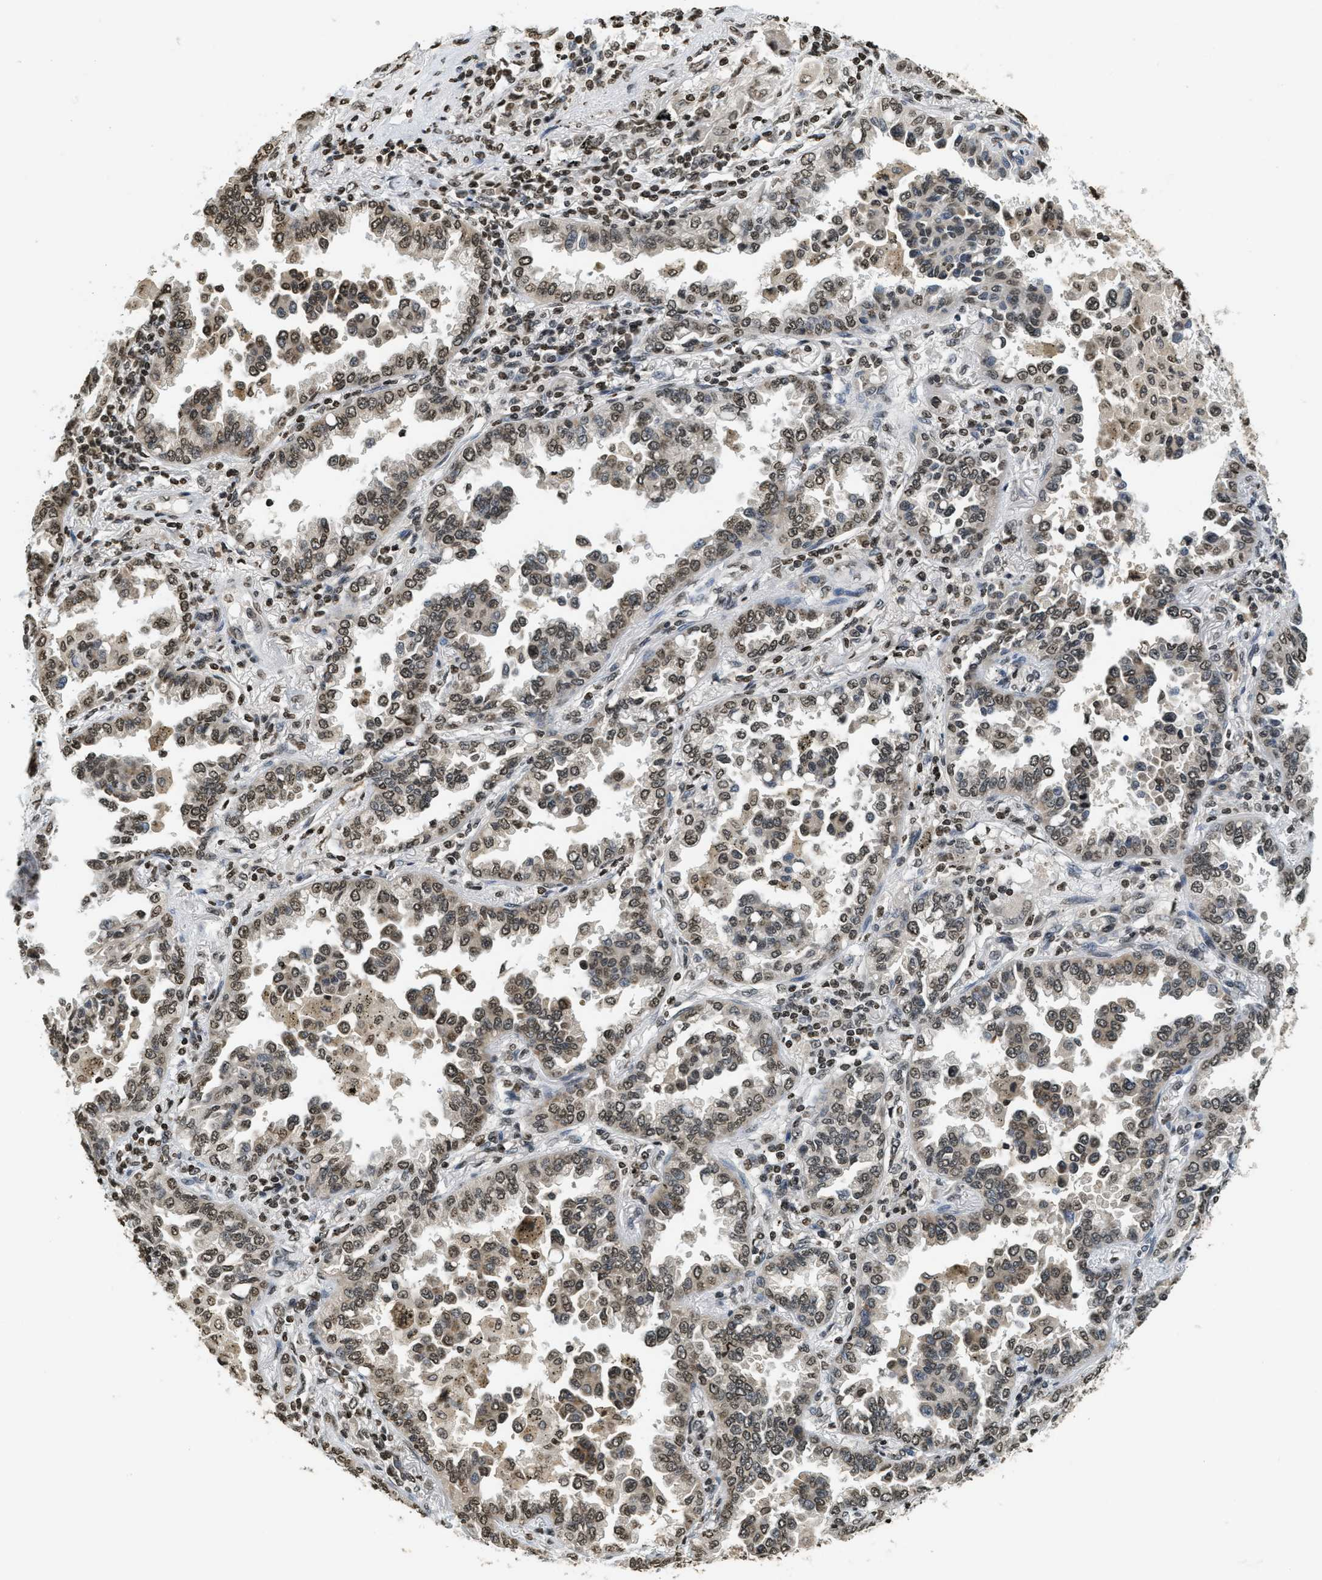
{"staining": {"intensity": "moderate", "quantity": ">75%", "location": "nuclear"}, "tissue": "lung cancer", "cell_type": "Tumor cells", "image_type": "cancer", "snomed": [{"axis": "morphology", "description": "Normal tissue, NOS"}, {"axis": "morphology", "description": "Adenocarcinoma, NOS"}, {"axis": "topography", "description": "Lung"}], "caption": "DAB immunohistochemical staining of human lung adenocarcinoma demonstrates moderate nuclear protein staining in about >75% of tumor cells.", "gene": "LDB2", "patient": {"sex": "male", "age": 59}}